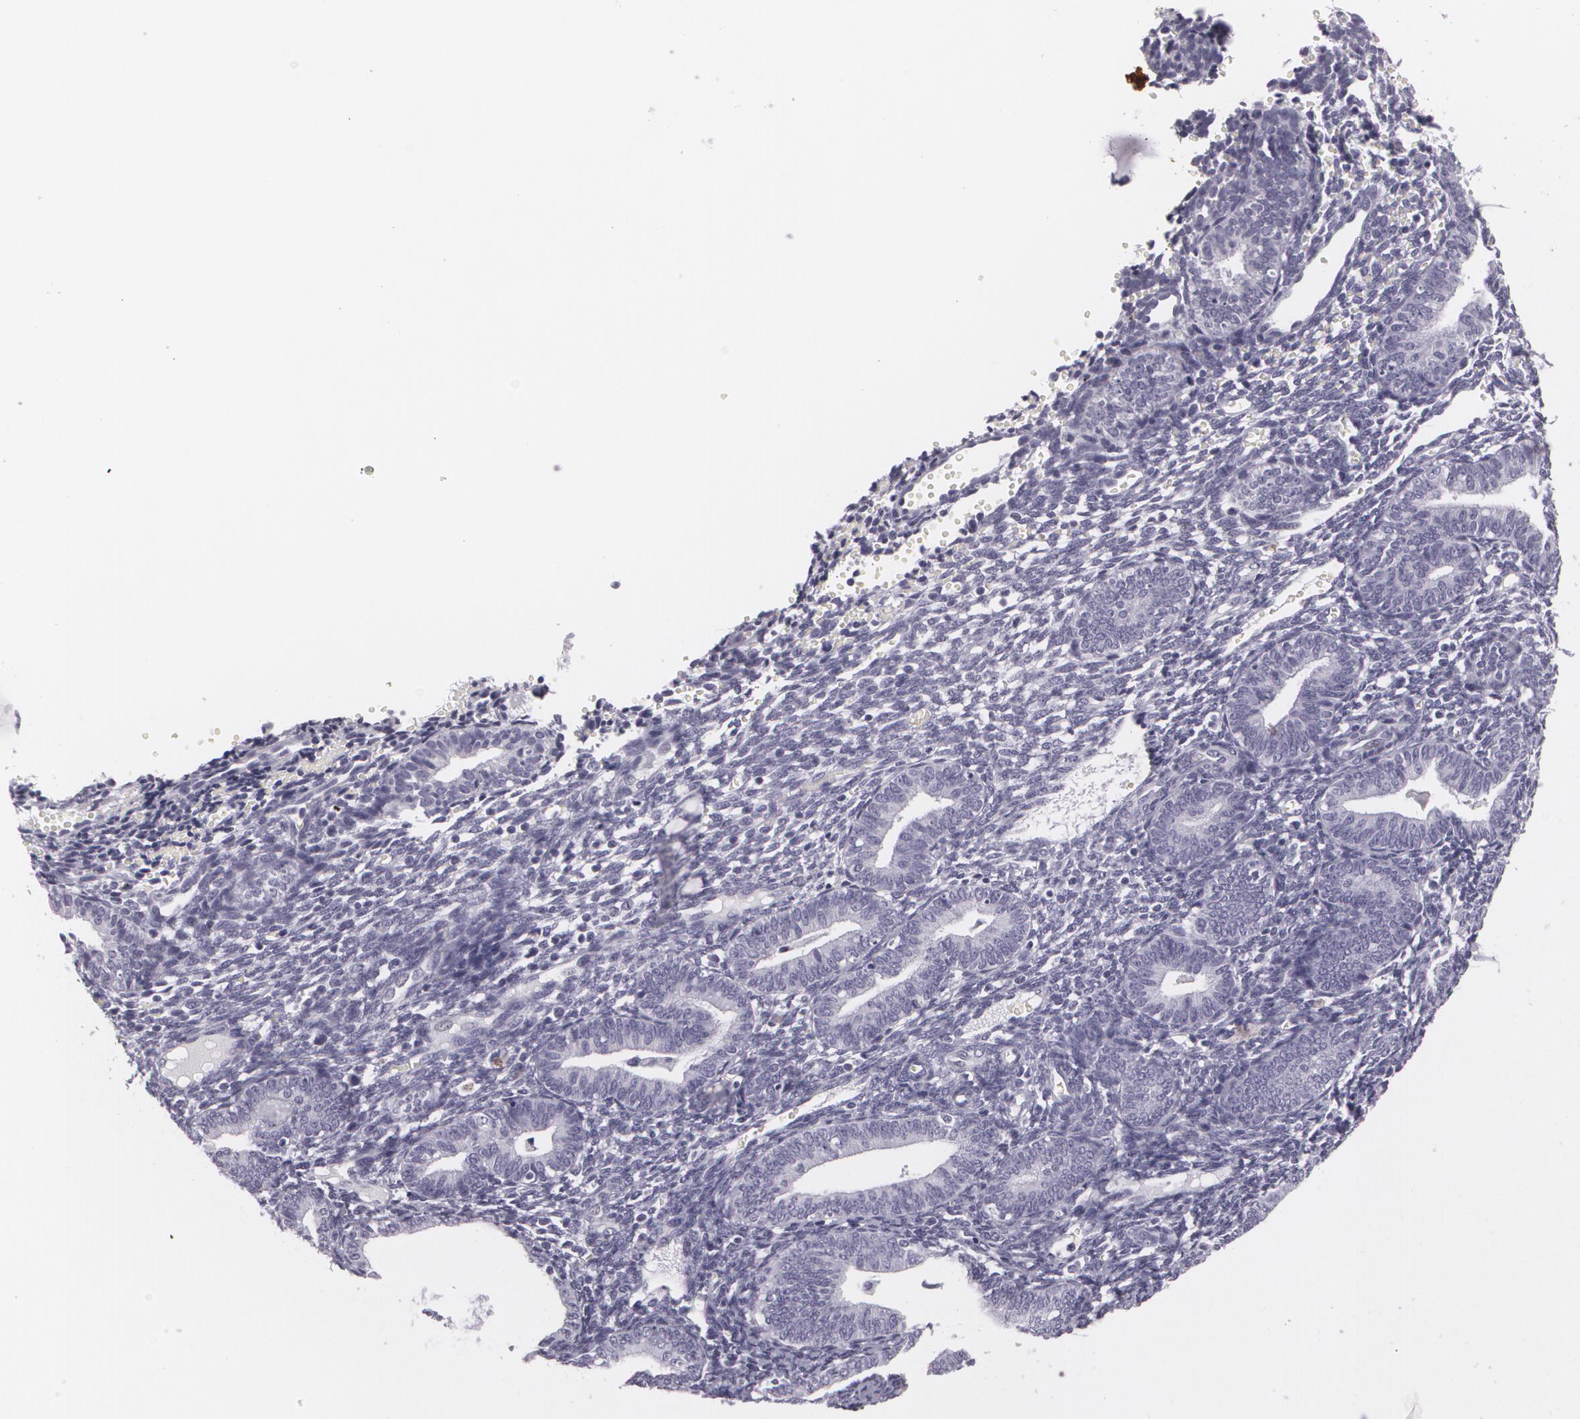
{"staining": {"intensity": "negative", "quantity": "none", "location": "none"}, "tissue": "endometrium", "cell_type": "Cells in endometrial stroma", "image_type": "normal", "snomed": [{"axis": "morphology", "description": "Normal tissue, NOS"}, {"axis": "topography", "description": "Endometrium"}], "caption": "The IHC photomicrograph has no significant staining in cells in endometrial stroma of endometrium.", "gene": "MAP2", "patient": {"sex": "female", "age": 61}}